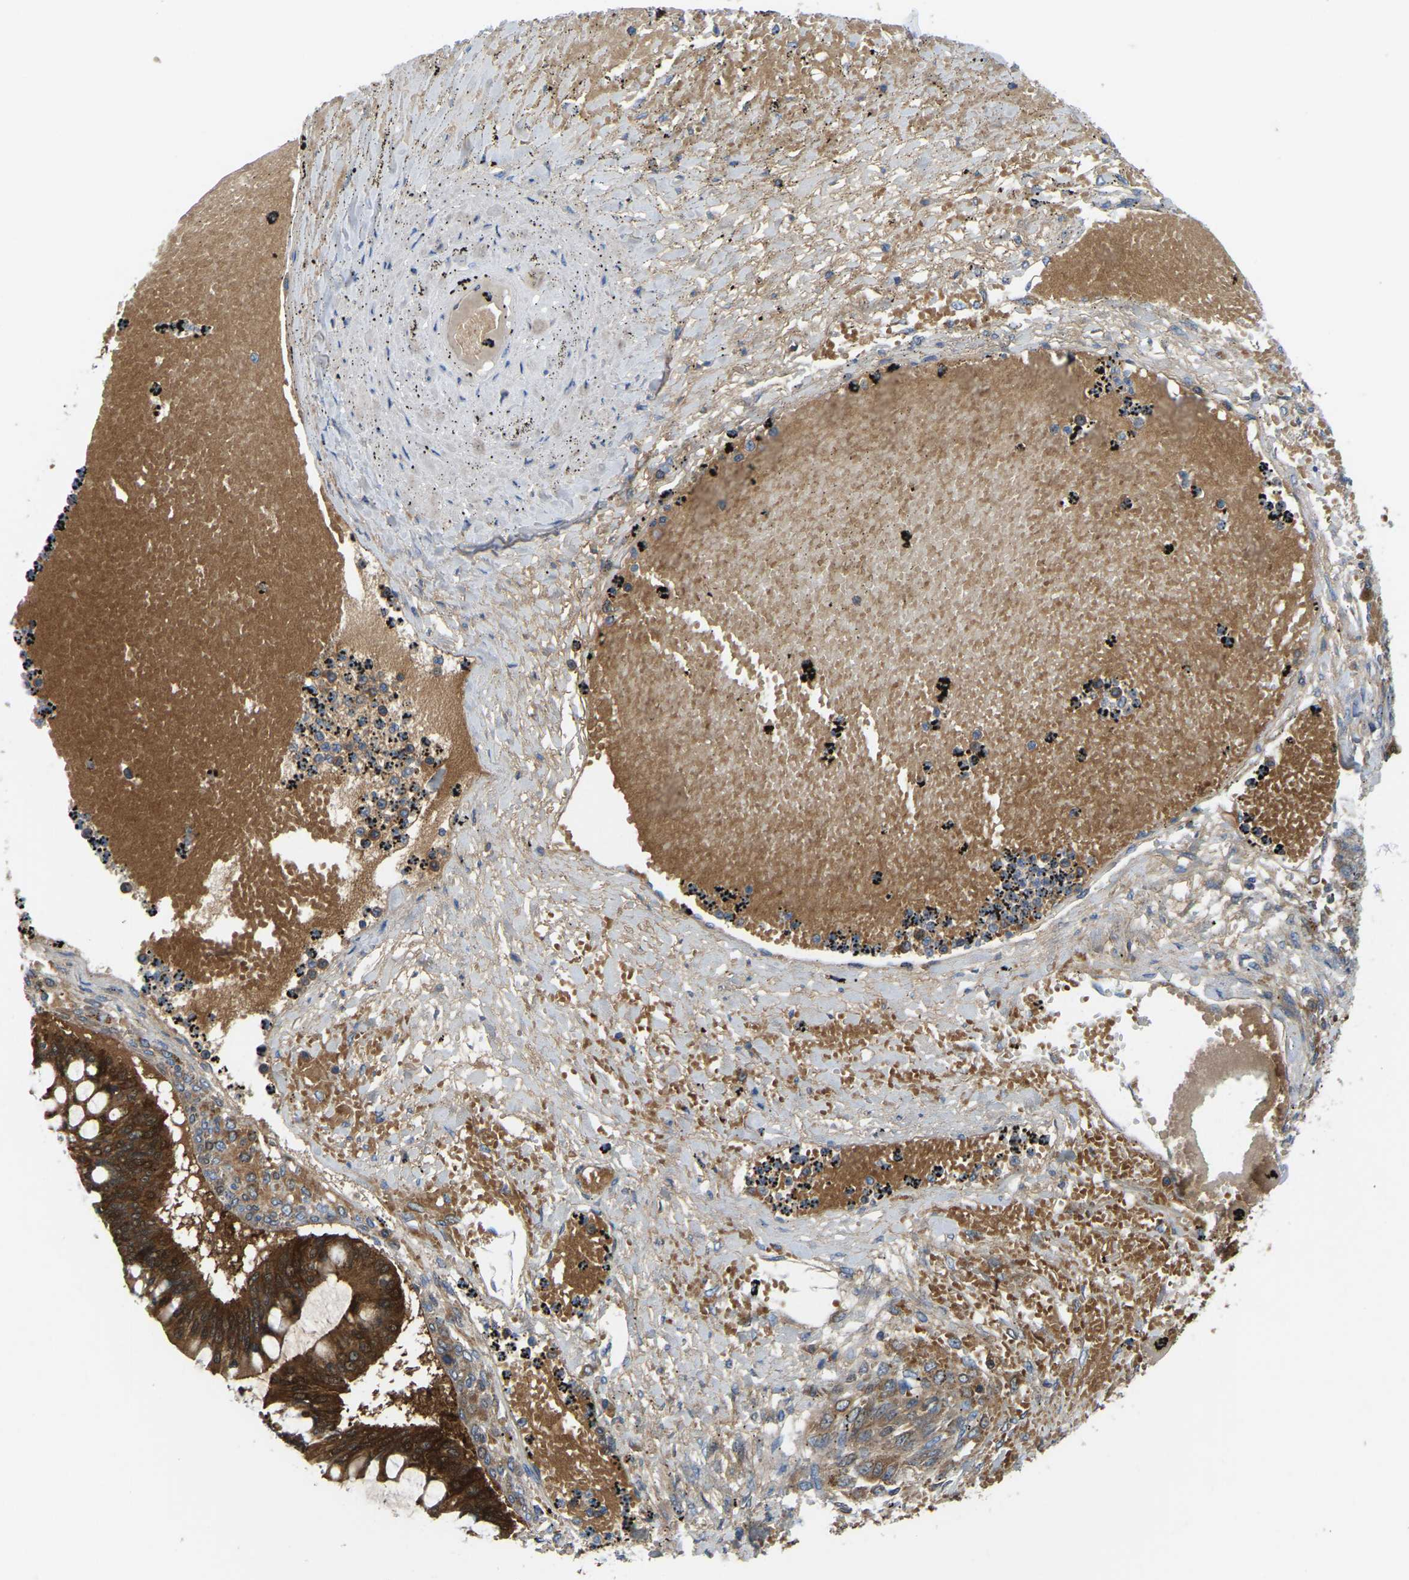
{"staining": {"intensity": "strong", "quantity": ">75%", "location": "cytoplasmic/membranous"}, "tissue": "ovarian cancer", "cell_type": "Tumor cells", "image_type": "cancer", "snomed": [{"axis": "morphology", "description": "Cystadenocarcinoma, mucinous, NOS"}, {"axis": "topography", "description": "Ovary"}], "caption": "Brown immunohistochemical staining in ovarian cancer demonstrates strong cytoplasmic/membranous positivity in about >75% of tumor cells.", "gene": "SERPINB5", "patient": {"sex": "female", "age": 73}}